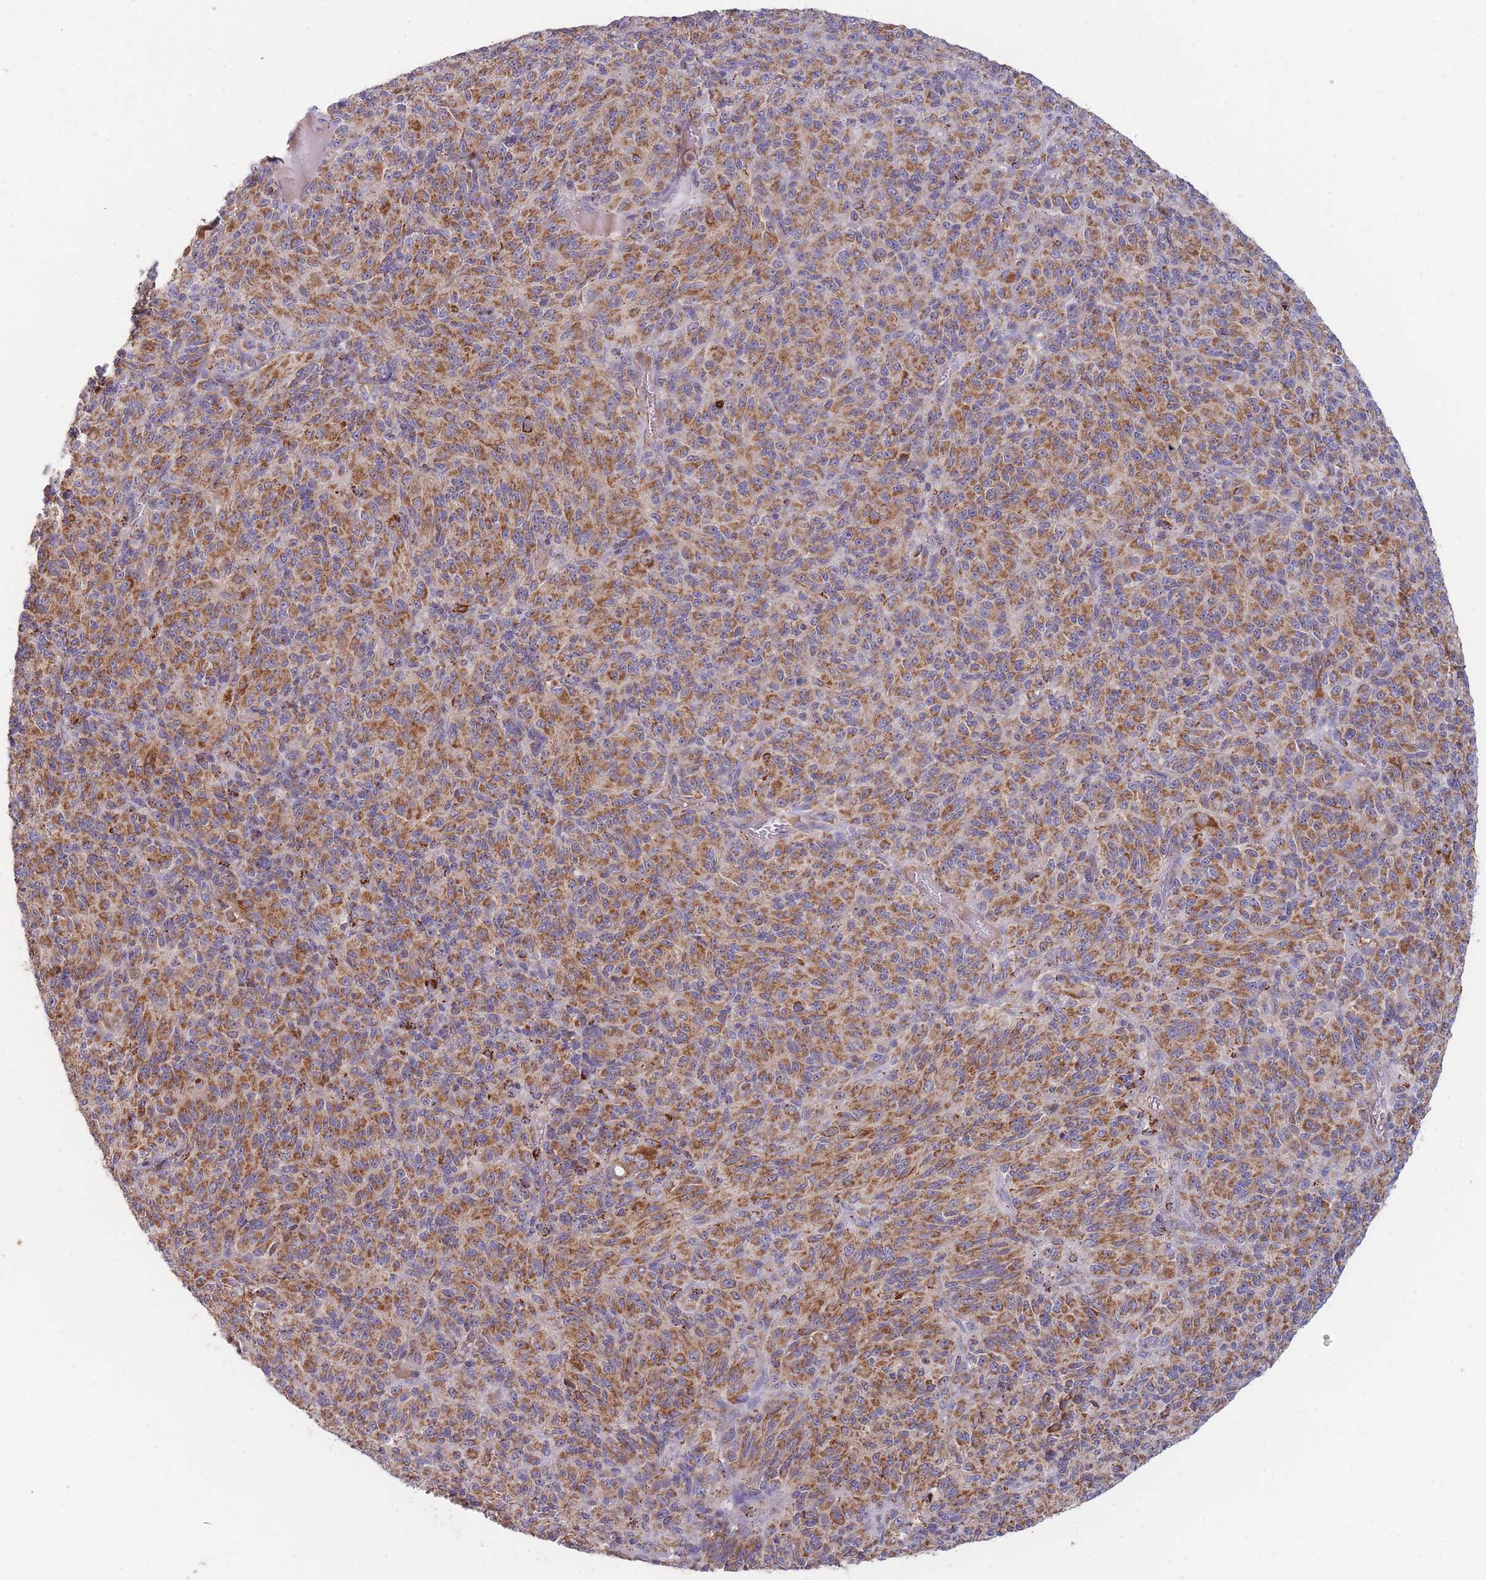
{"staining": {"intensity": "moderate", "quantity": ">75%", "location": "cytoplasmic/membranous"}, "tissue": "melanoma", "cell_type": "Tumor cells", "image_type": "cancer", "snomed": [{"axis": "morphology", "description": "Malignant melanoma, Metastatic site"}, {"axis": "topography", "description": "Brain"}], "caption": "Human malignant melanoma (metastatic site) stained with a protein marker displays moderate staining in tumor cells.", "gene": "MRPL17", "patient": {"sex": "female", "age": 56}}